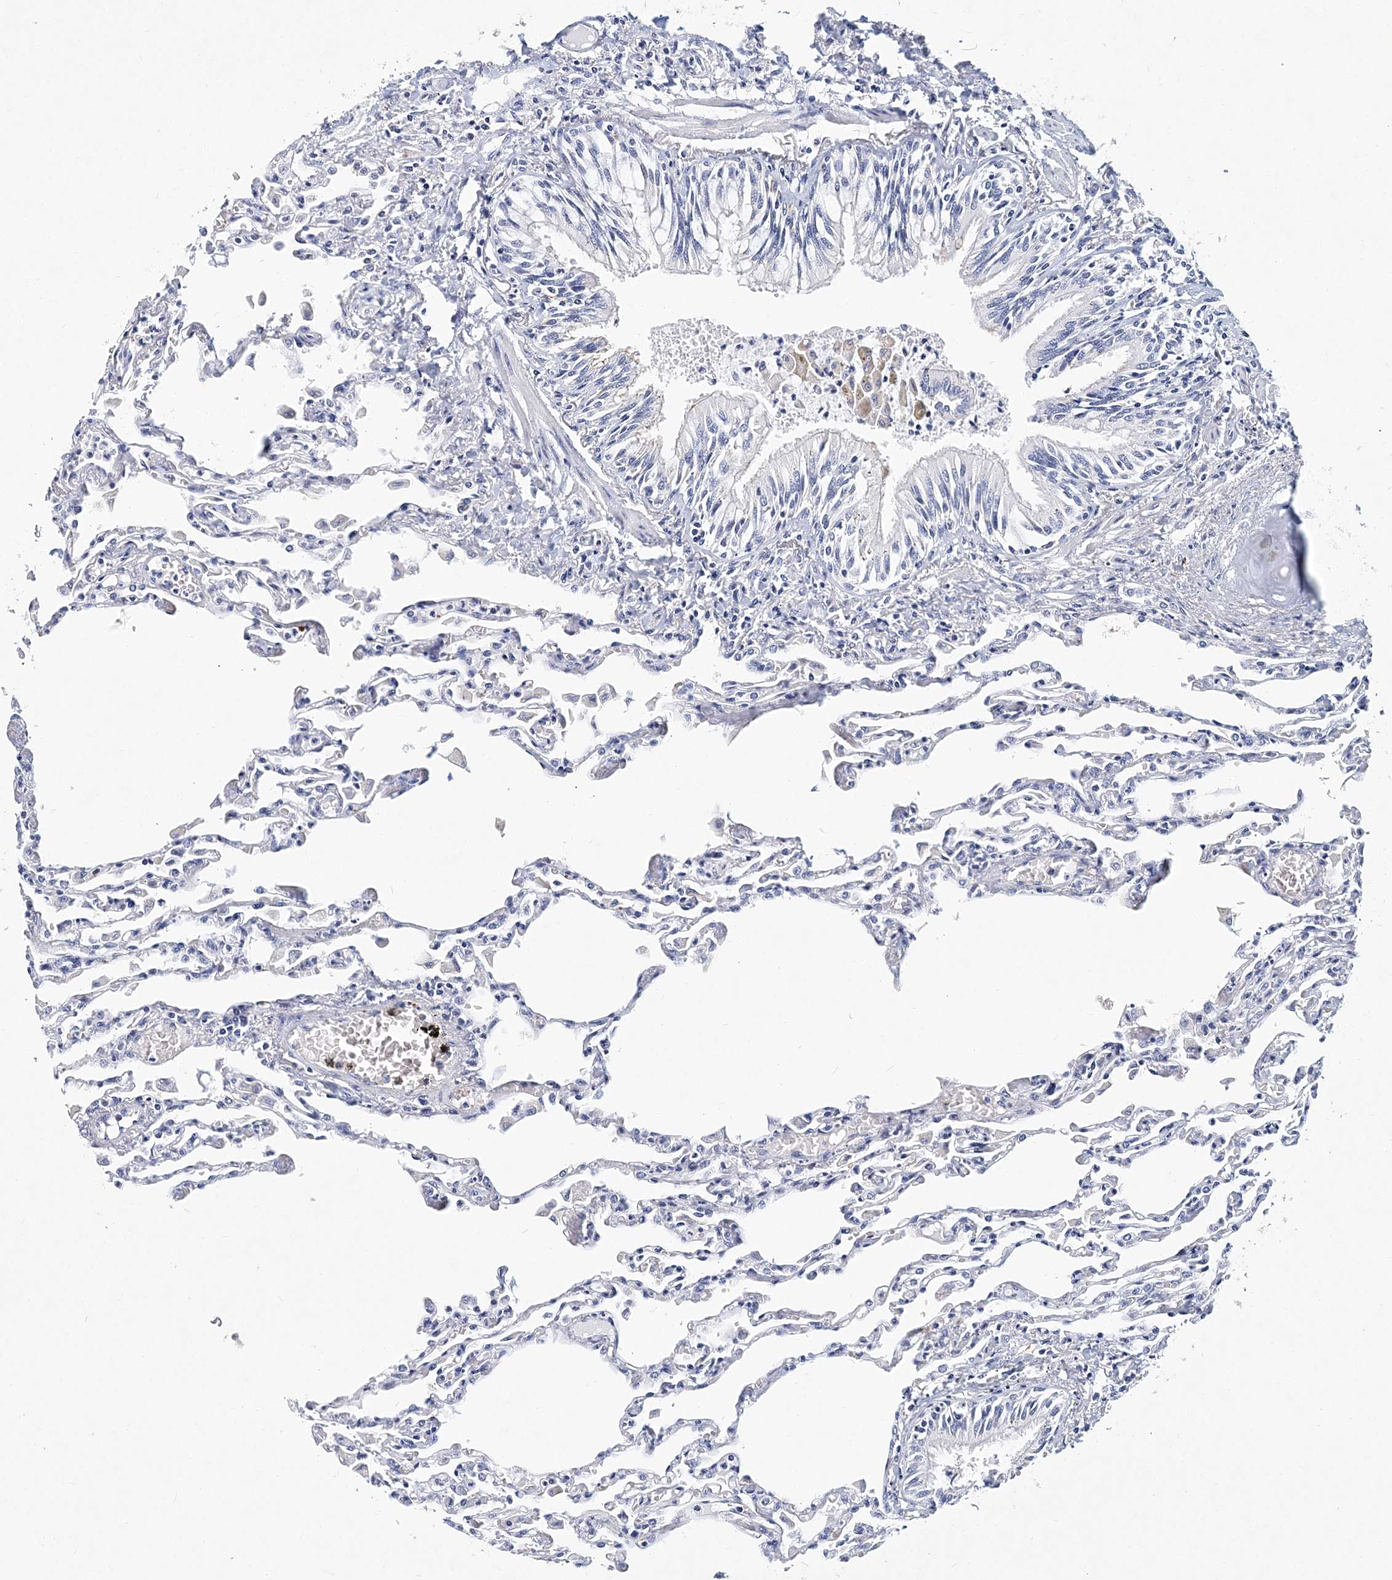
{"staining": {"intensity": "negative", "quantity": "none", "location": "none"}, "tissue": "lung", "cell_type": "Alveolar cells", "image_type": "normal", "snomed": [{"axis": "morphology", "description": "Normal tissue, NOS"}, {"axis": "topography", "description": "Bronchus"}, {"axis": "topography", "description": "Lung"}], "caption": "This is a micrograph of immunohistochemistry staining of unremarkable lung, which shows no expression in alveolar cells.", "gene": "ITGA2B", "patient": {"sex": "female", "age": 49}}